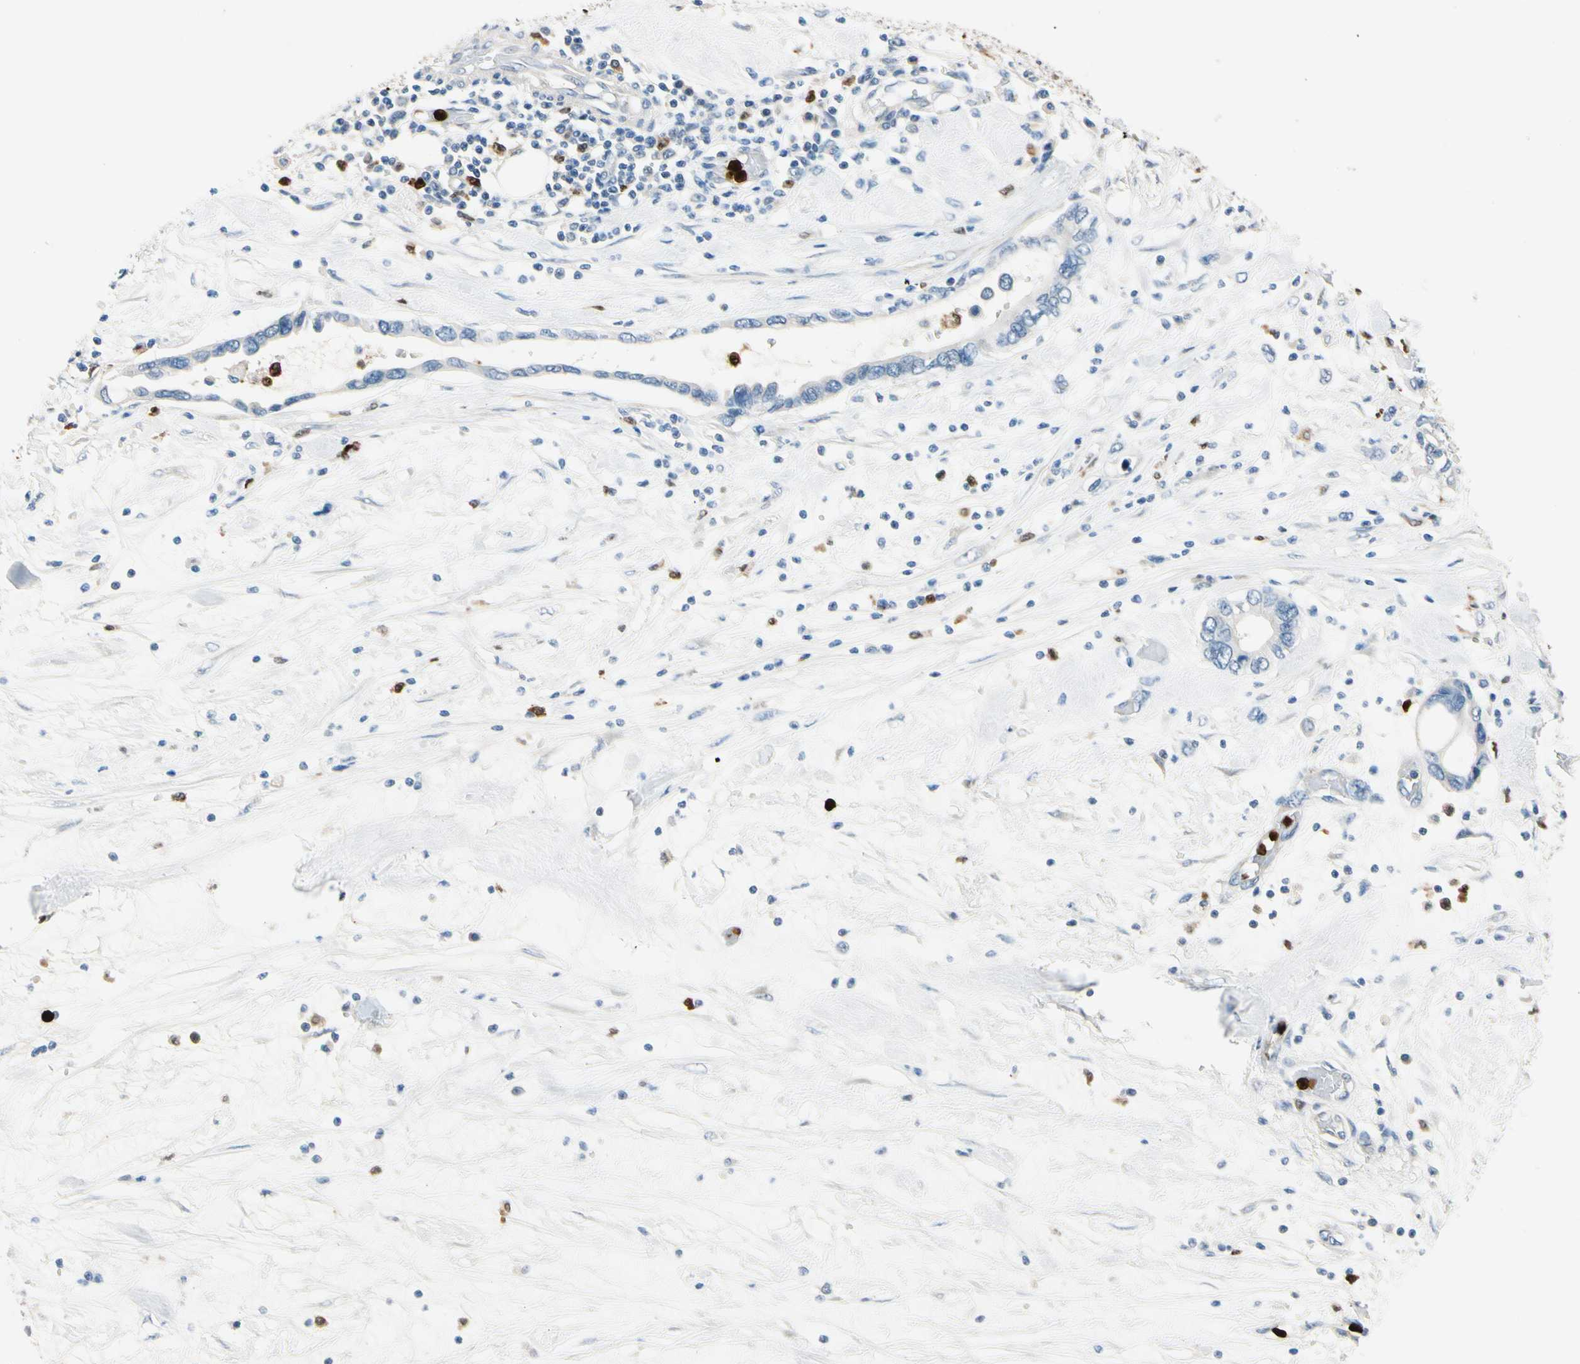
{"staining": {"intensity": "negative", "quantity": "none", "location": "none"}, "tissue": "pancreatic cancer", "cell_type": "Tumor cells", "image_type": "cancer", "snomed": [{"axis": "morphology", "description": "Adenocarcinoma, NOS"}, {"axis": "topography", "description": "Pancreas"}], "caption": "The image shows no significant positivity in tumor cells of pancreatic cancer (adenocarcinoma).", "gene": "TRAF5", "patient": {"sex": "female", "age": 57}}